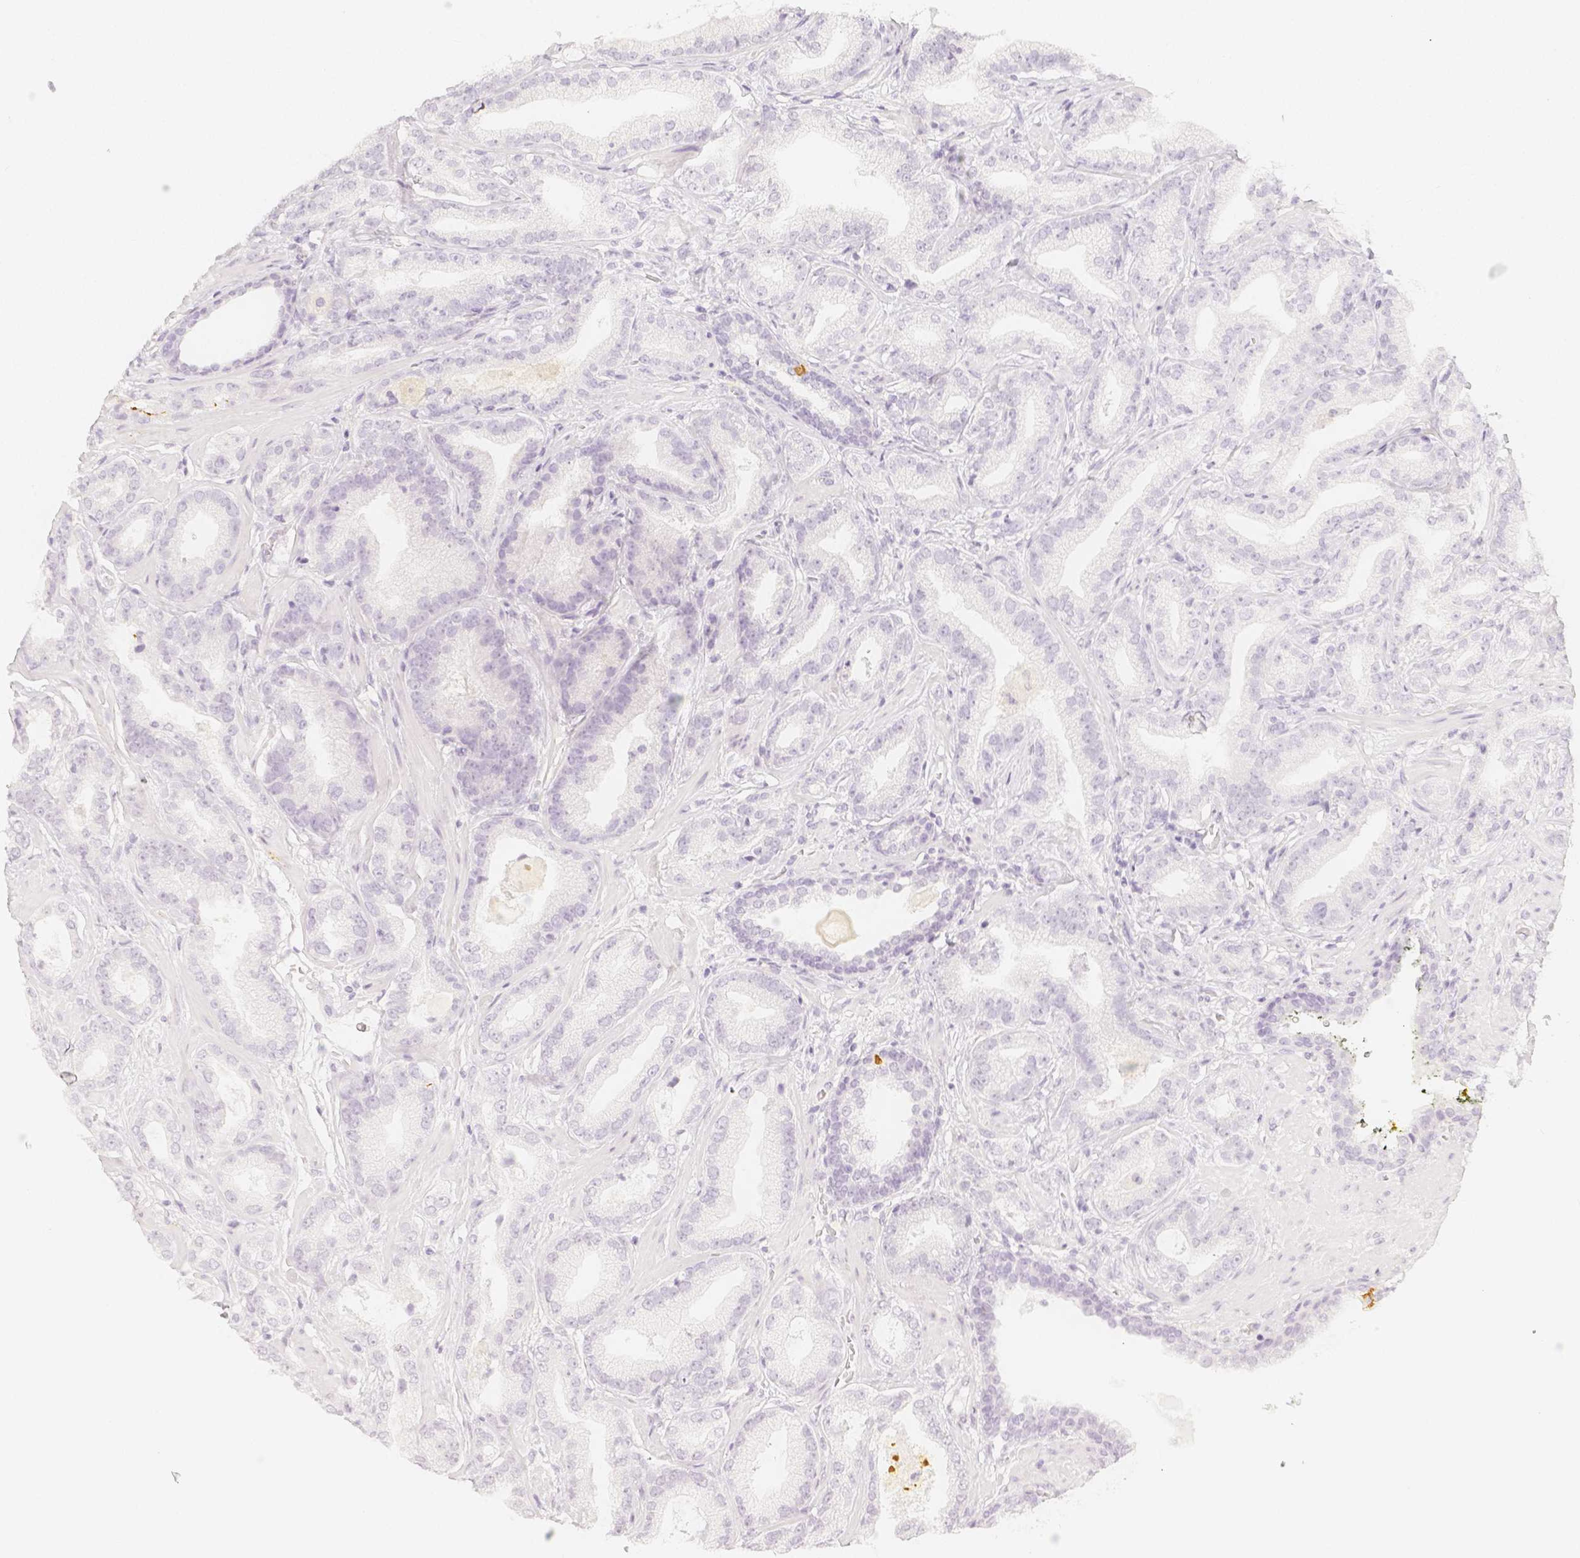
{"staining": {"intensity": "negative", "quantity": "none", "location": "none"}, "tissue": "prostate cancer", "cell_type": "Tumor cells", "image_type": "cancer", "snomed": [{"axis": "morphology", "description": "Adenocarcinoma, Low grade"}, {"axis": "topography", "description": "Prostate"}], "caption": "Prostate cancer was stained to show a protein in brown. There is no significant expression in tumor cells.", "gene": "SLC18A1", "patient": {"sex": "male", "age": 62}}